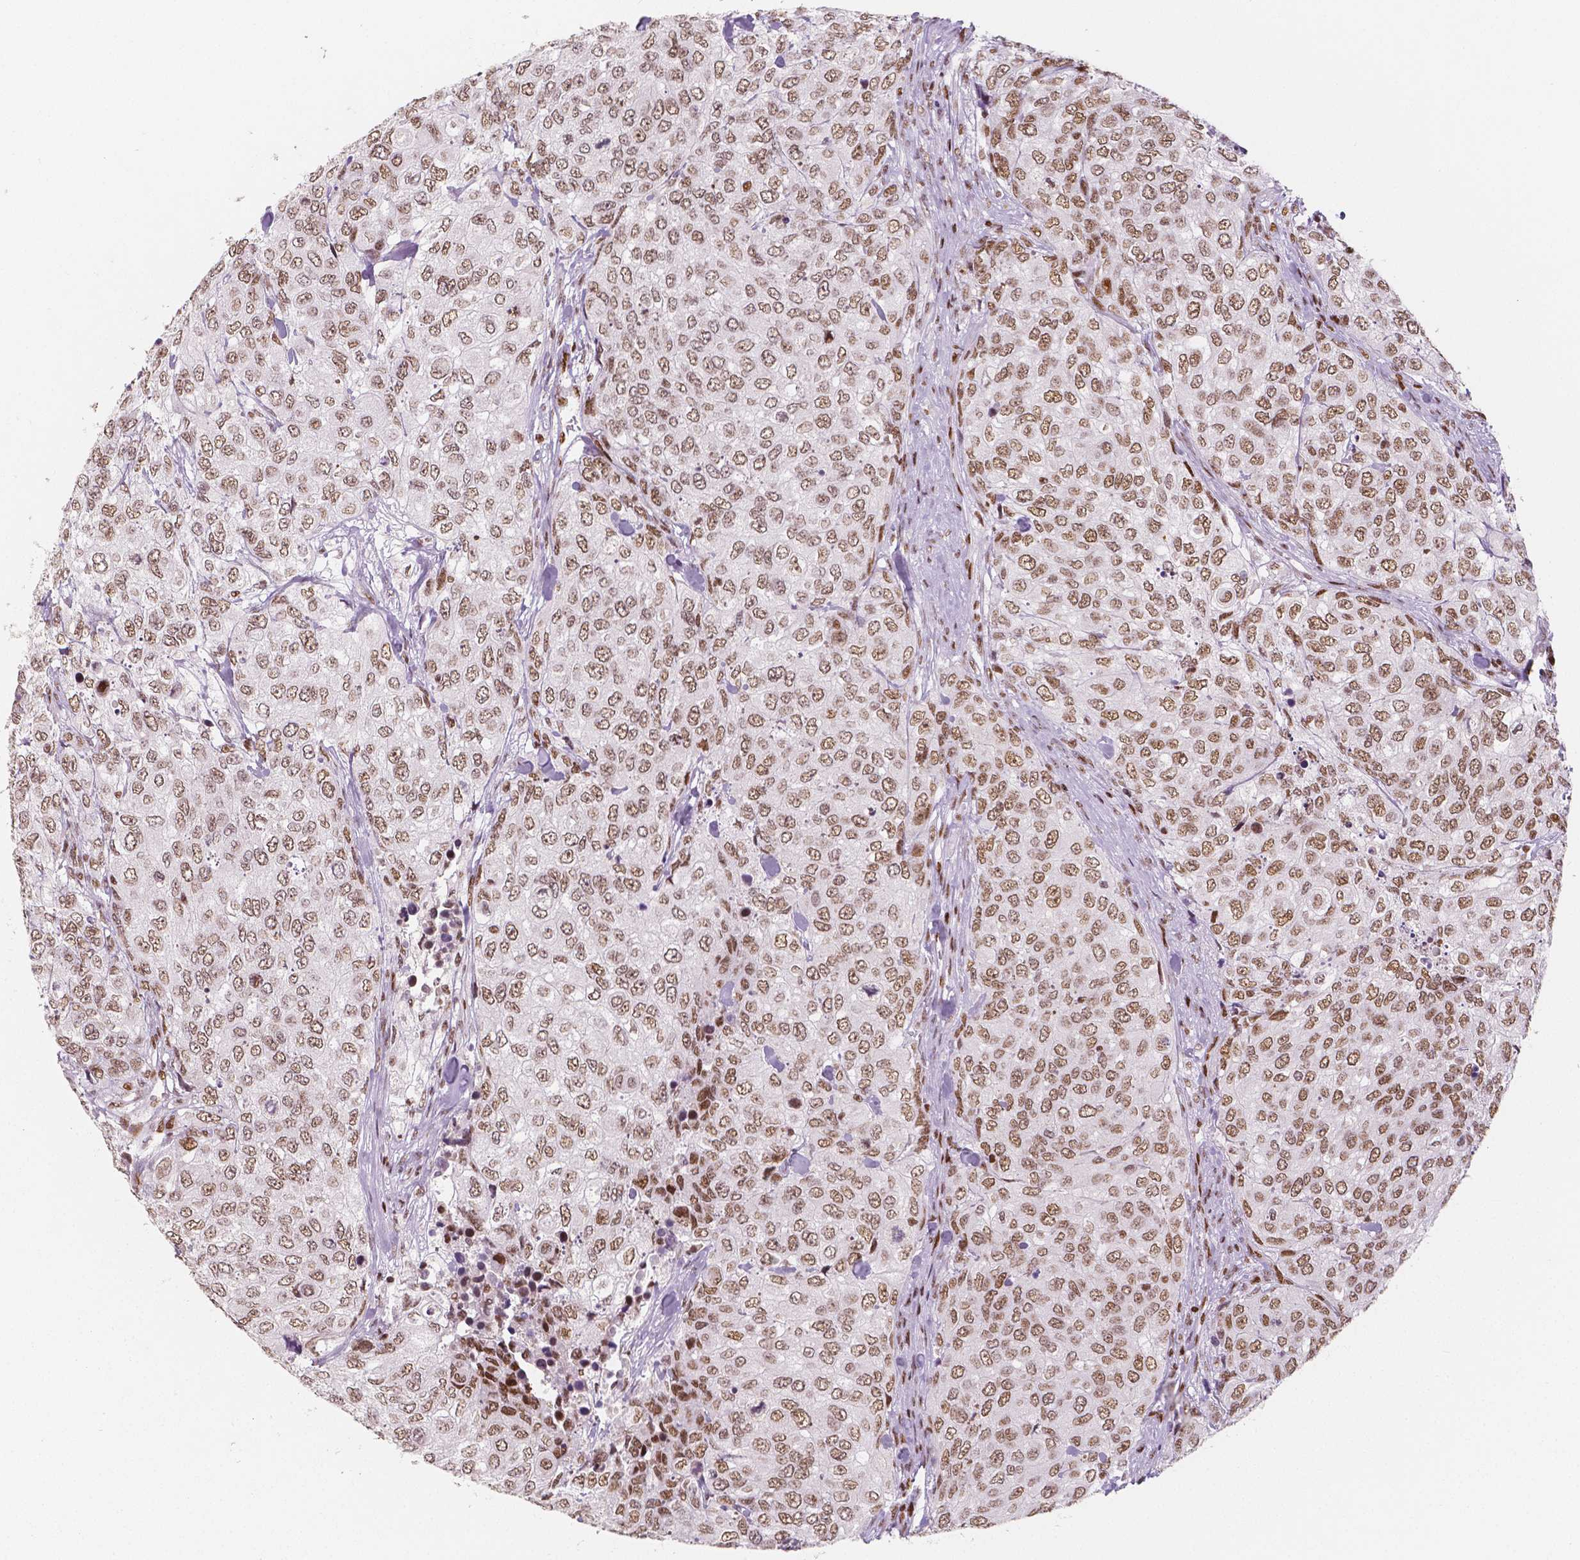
{"staining": {"intensity": "moderate", "quantity": ">75%", "location": "nuclear"}, "tissue": "urothelial cancer", "cell_type": "Tumor cells", "image_type": "cancer", "snomed": [{"axis": "morphology", "description": "Urothelial carcinoma, High grade"}, {"axis": "topography", "description": "Urinary bladder"}], "caption": "An image showing moderate nuclear positivity in approximately >75% of tumor cells in high-grade urothelial carcinoma, as visualized by brown immunohistochemical staining.", "gene": "HDAC1", "patient": {"sex": "female", "age": 78}}